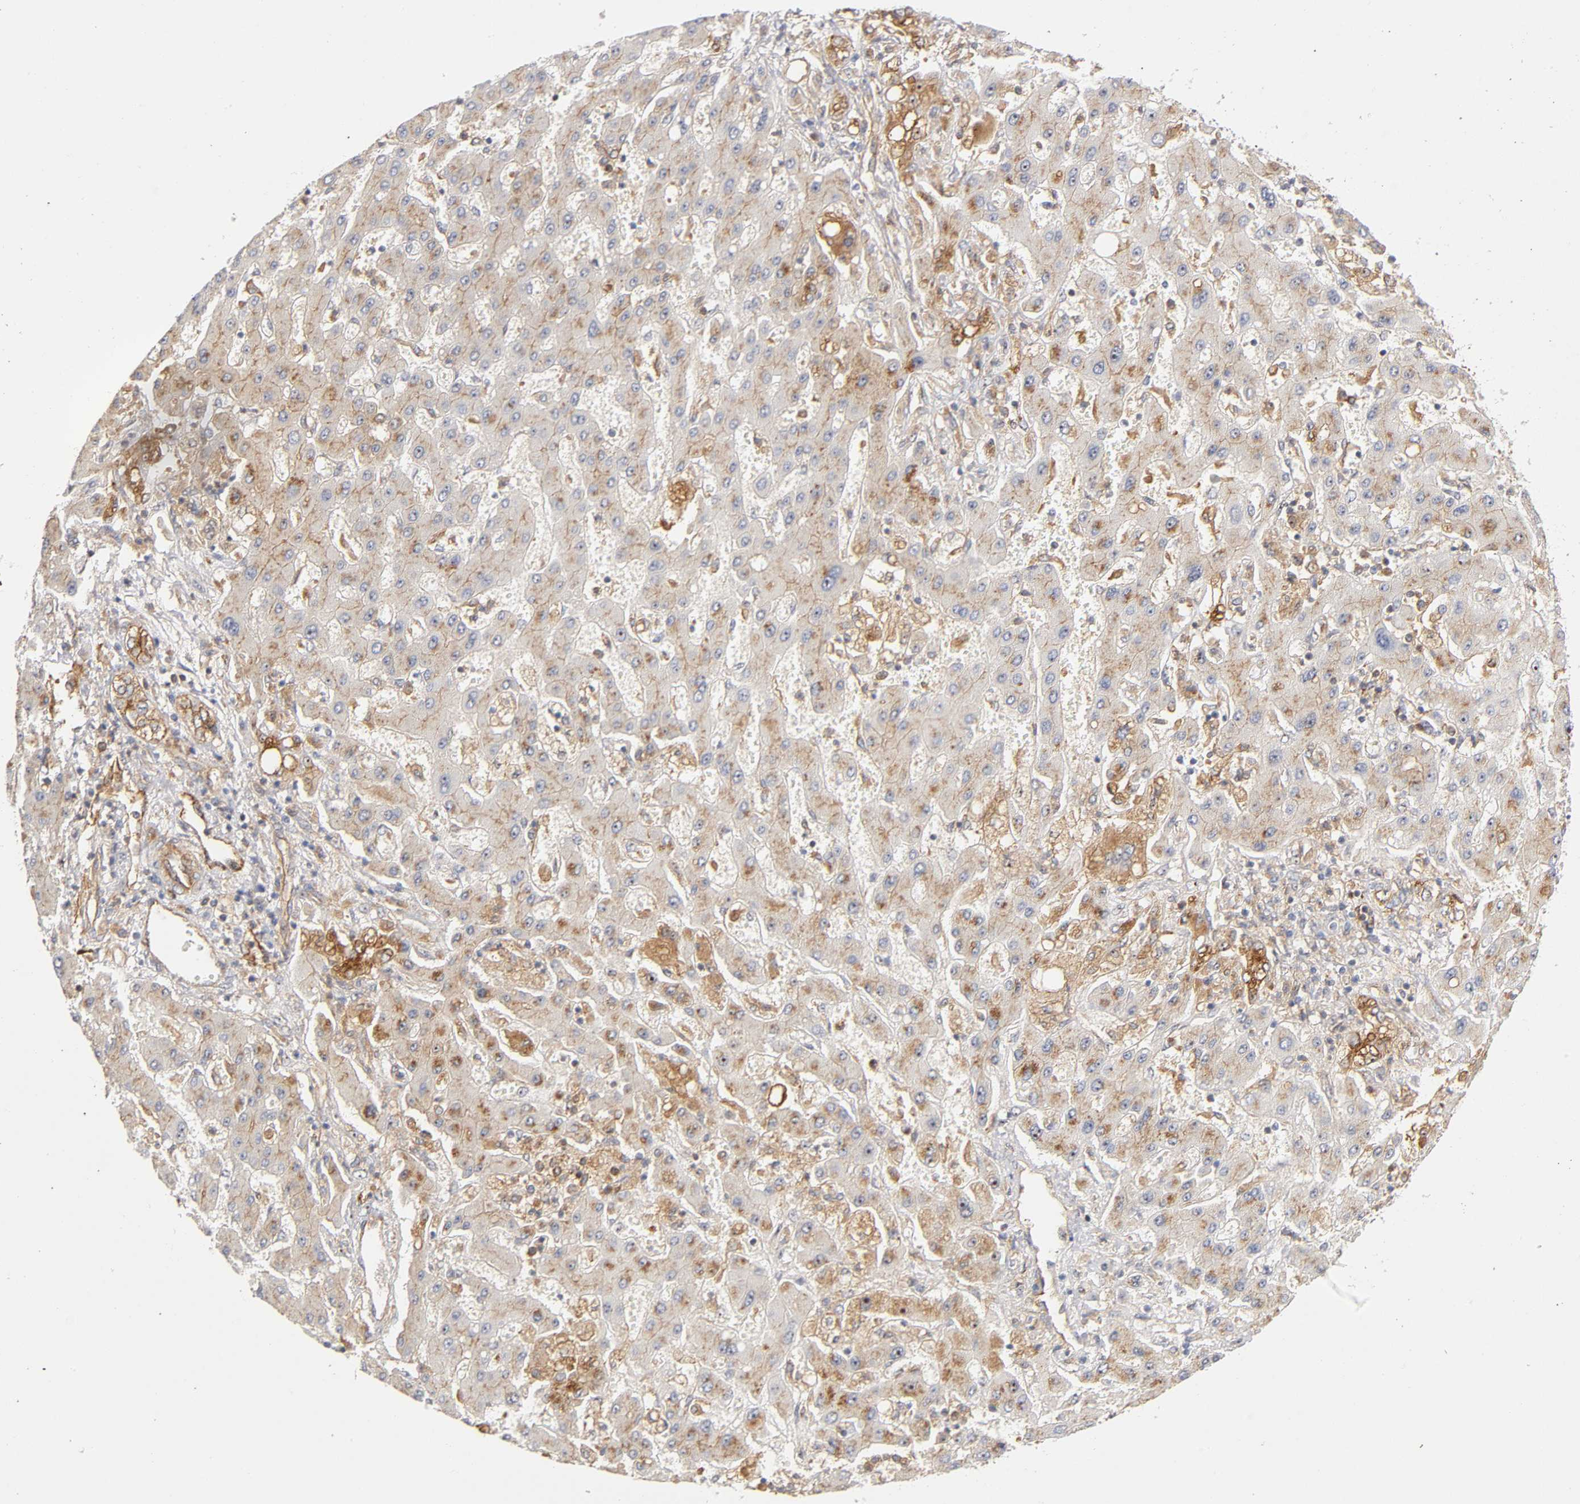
{"staining": {"intensity": "moderate", "quantity": ">75%", "location": "cytoplasmic/membranous"}, "tissue": "liver cancer", "cell_type": "Tumor cells", "image_type": "cancer", "snomed": [{"axis": "morphology", "description": "Cholangiocarcinoma"}, {"axis": "topography", "description": "Liver"}], "caption": "IHC of human liver cancer reveals medium levels of moderate cytoplasmic/membranous positivity in approximately >75% of tumor cells.", "gene": "PLD1", "patient": {"sex": "male", "age": 50}}